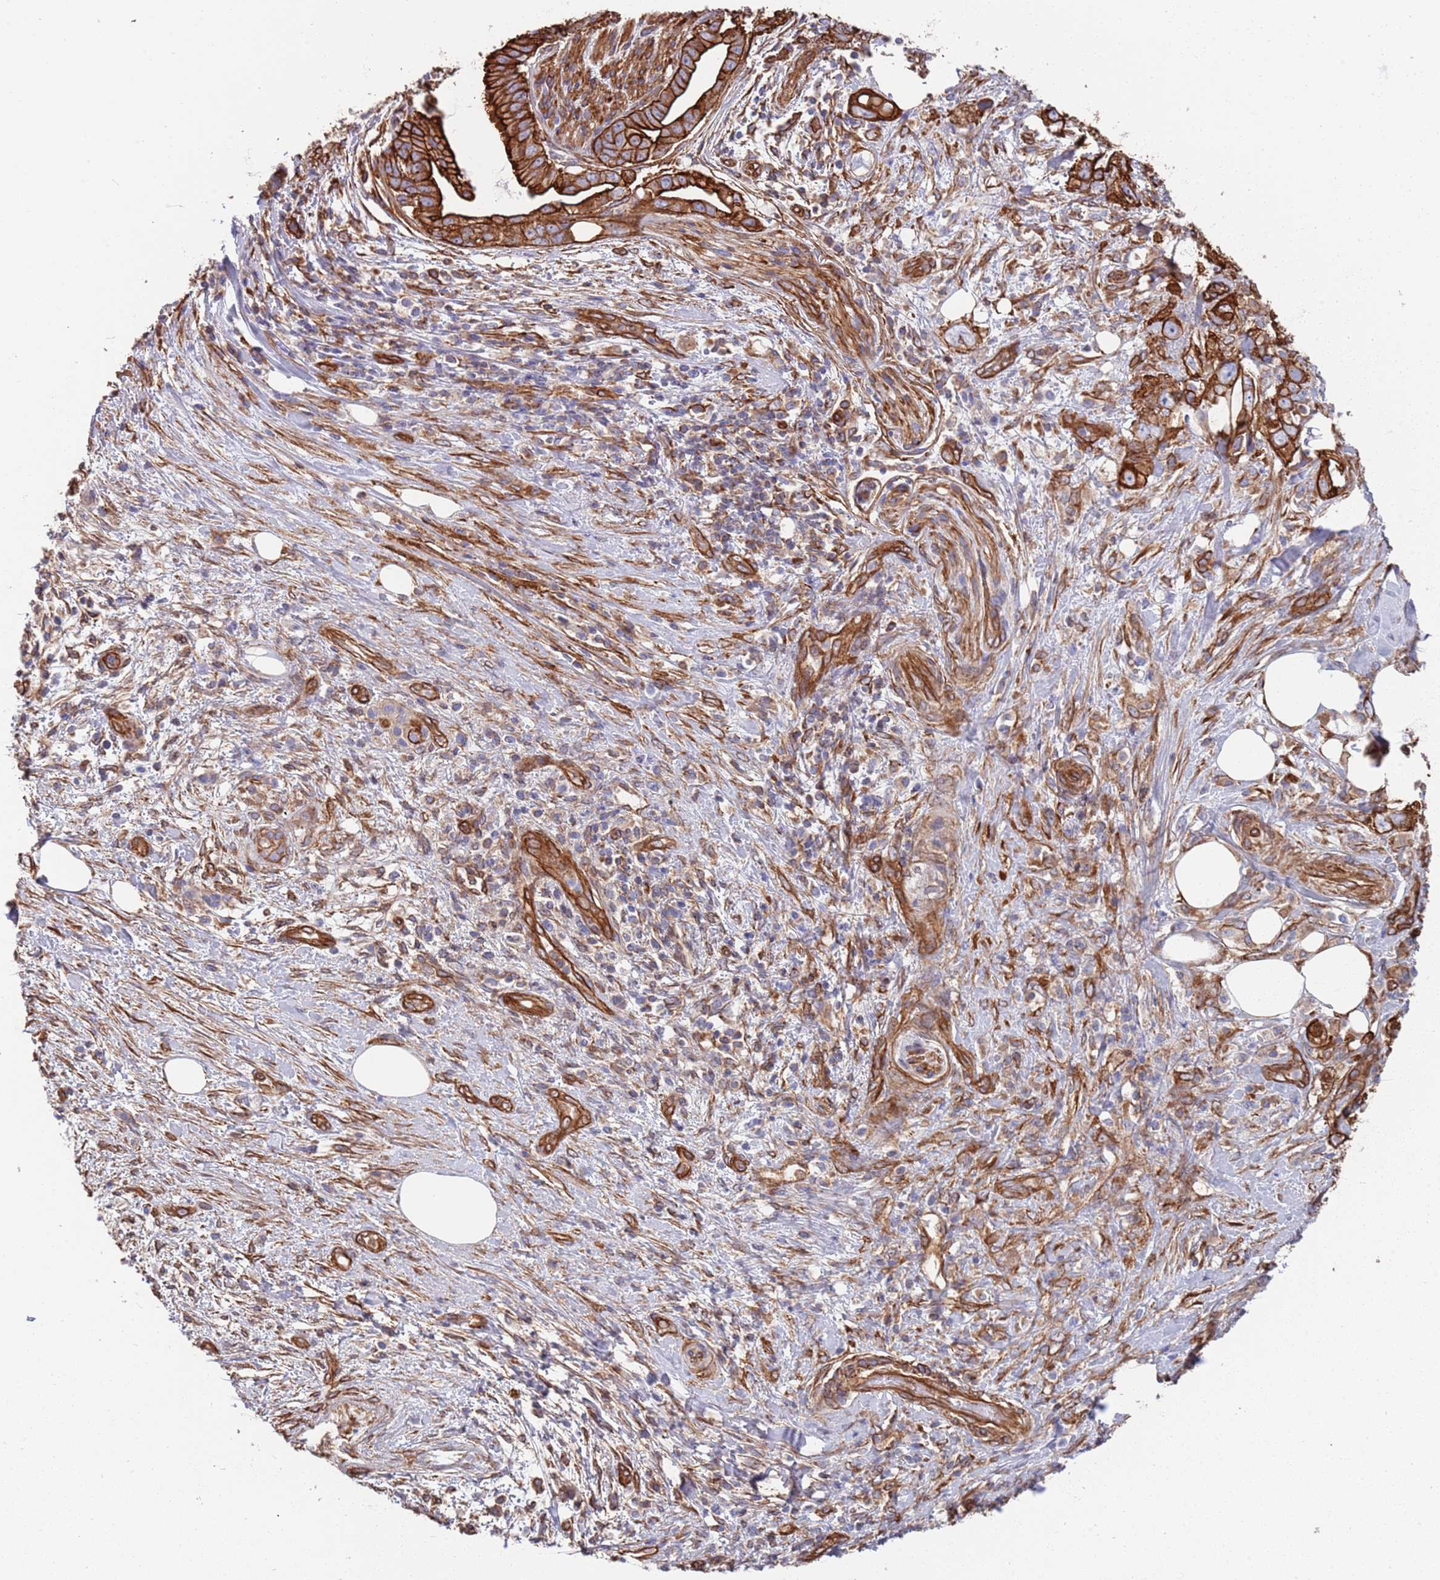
{"staining": {"intensity": "strong", "quantity": ">75%", "location": "cytoplasmic/membranous"}, "tissue": "pancreatic cancer", "cell_type": "Tumor cells", "image_type": "cancer", "snomed": [{"axis": "morphology", "description": "Adenocarcinoma, NOS"}, {"axis": "topography", "description": "Pancreas"}], "caption": "A high-resolution photomicrograph shows immunohistochemistry staining of pancreatic cancer (adenocarcinoma), which shows strong cytoplasmic/membranous positivity in approximately >75% of tumor cells.", "gene": "JAKMIP2", "patient": {"sex": "female", "age": 61}}